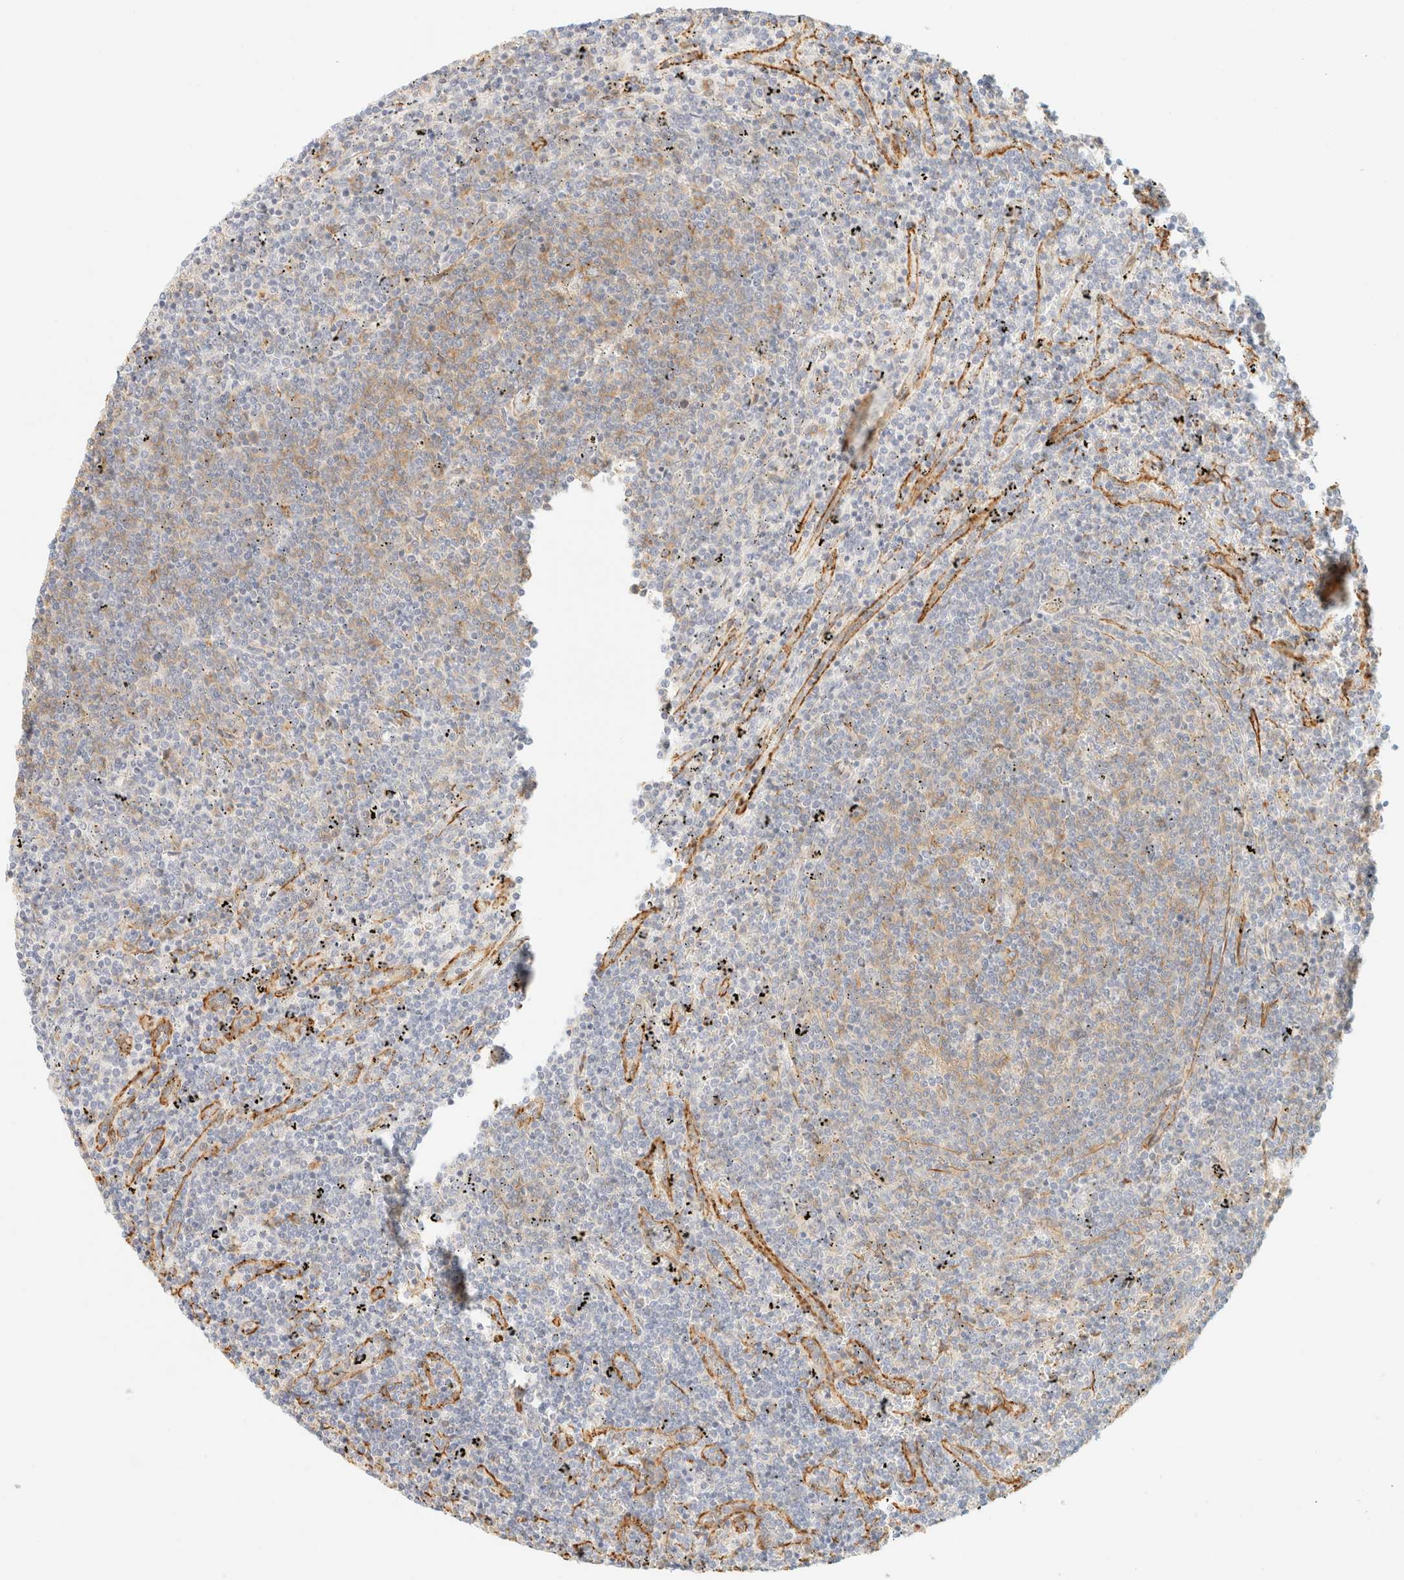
{"staining": {"intensity": "weak", "quantity": "25%-75%", "location": "cytoplasmic/membranous"}, "tissue": "lymphoma", "cell_type": "Tumor cells", "image_type": "cancer", "snomed": [{"axis": "morphology", "description": "Malignant lymphoma, non-Hodgkin's type, Low grade"}, {"axis": "topography", "description": "Spleen"}], "caption": "Malignant lymphoma, non-Hodgkin's type (low-grade) stained with a protein marker shows weak staining in tumor cells.", "gene": "OTOP2", "patient": {"sex": "female", "age": 50}}